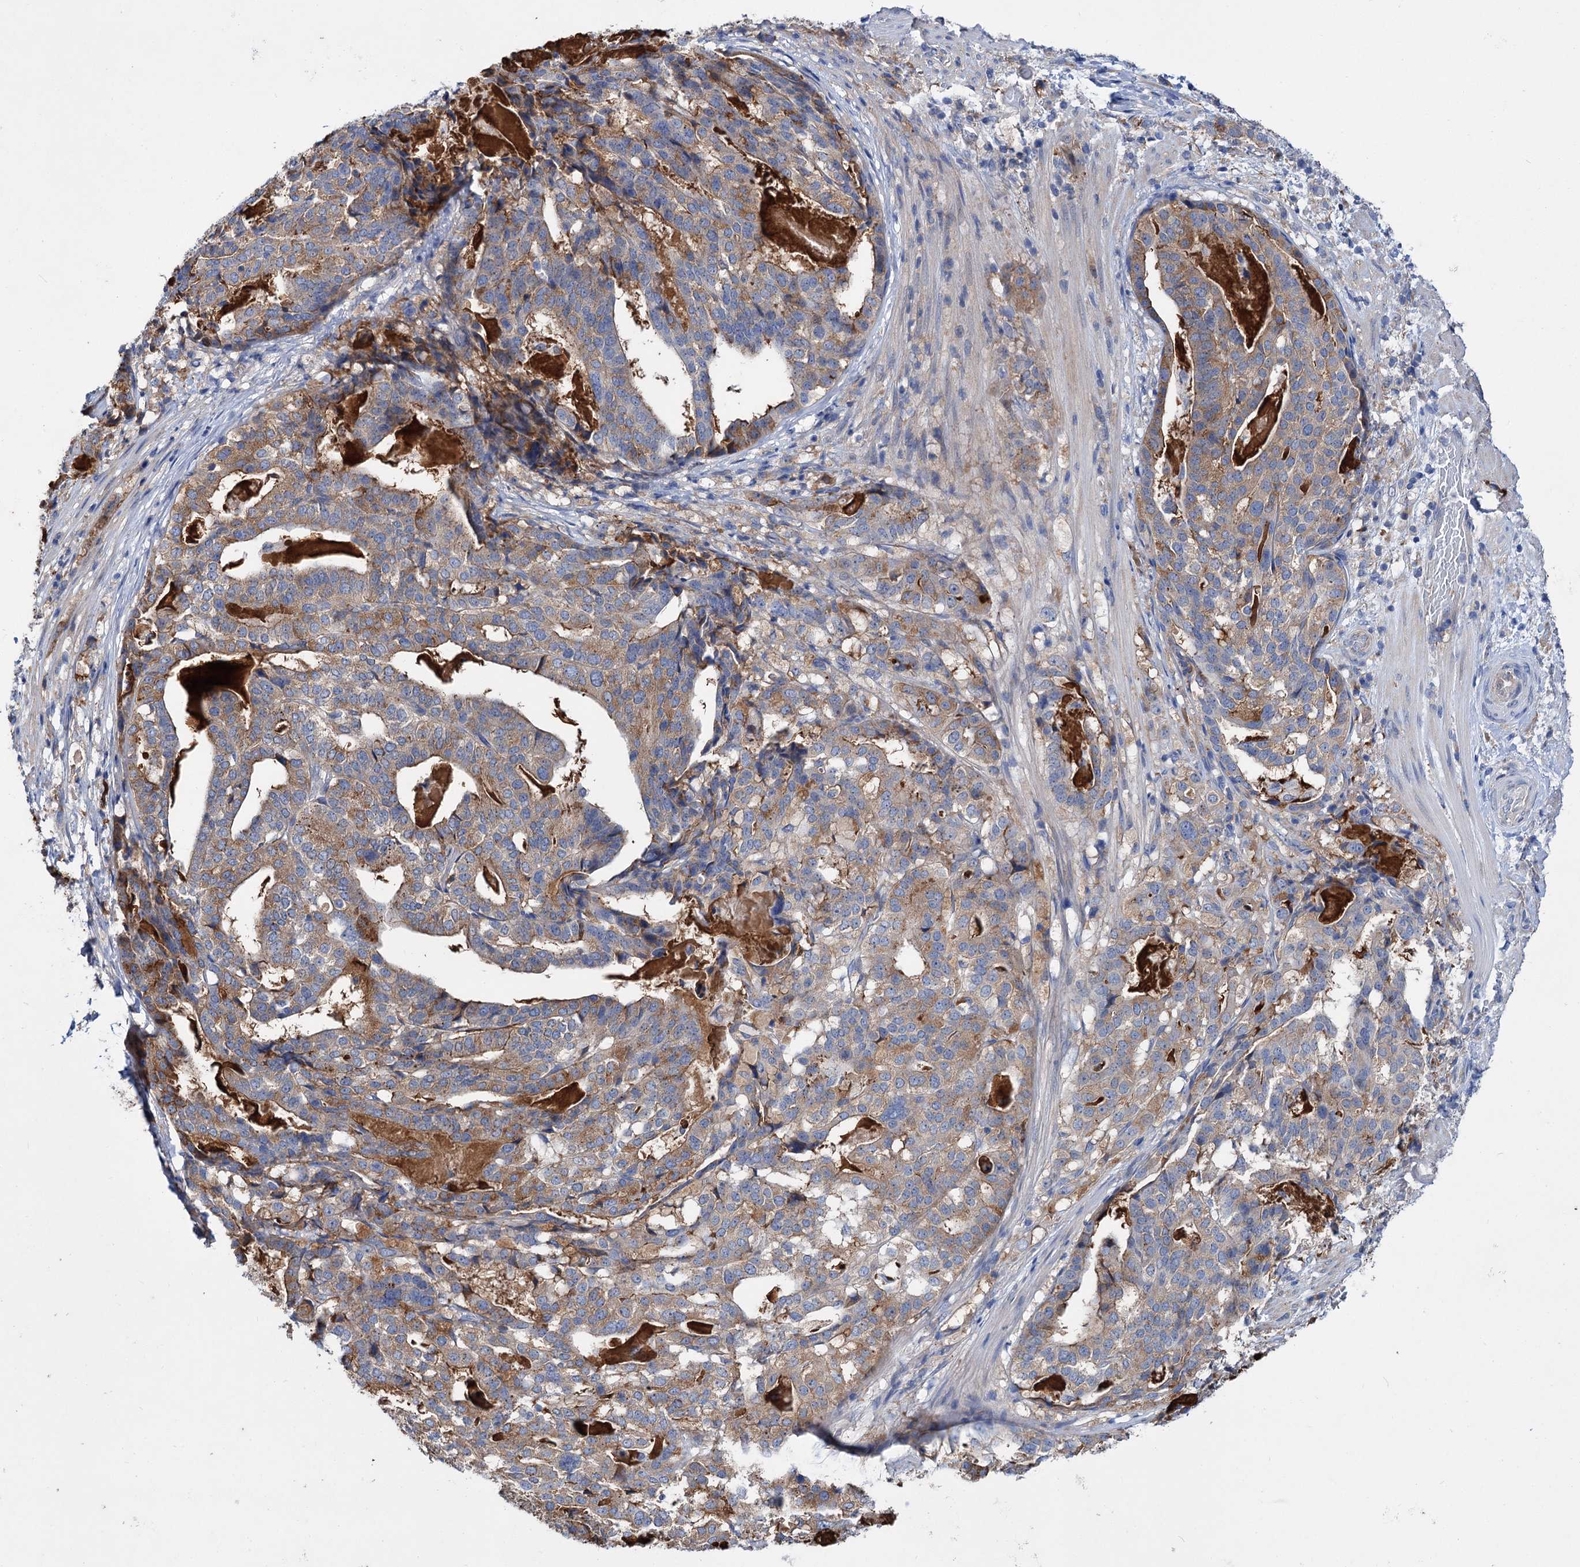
{"staining": {"intensity": "moderate", "quantity": "25%-75%", "location": "cytoplasmic/membranous"}, "tissue": "stomach cancer", "cell_type": "Tumor cells", "image_type": "cancer", "snomed": [{"axis": "morphology", "description": "Adenocarcinoma, NOS"}, {"axis": "topography", "description": "Stomach"}], "caption": "A histopathology image of stomach cancer (adenocarcinoma) stained for a protein demonstrates moderate cytoplasmic/membranous brown staining in tumor cells.", "gene": "TRIM55", "patient": {"sex": "male", "age": 48}}